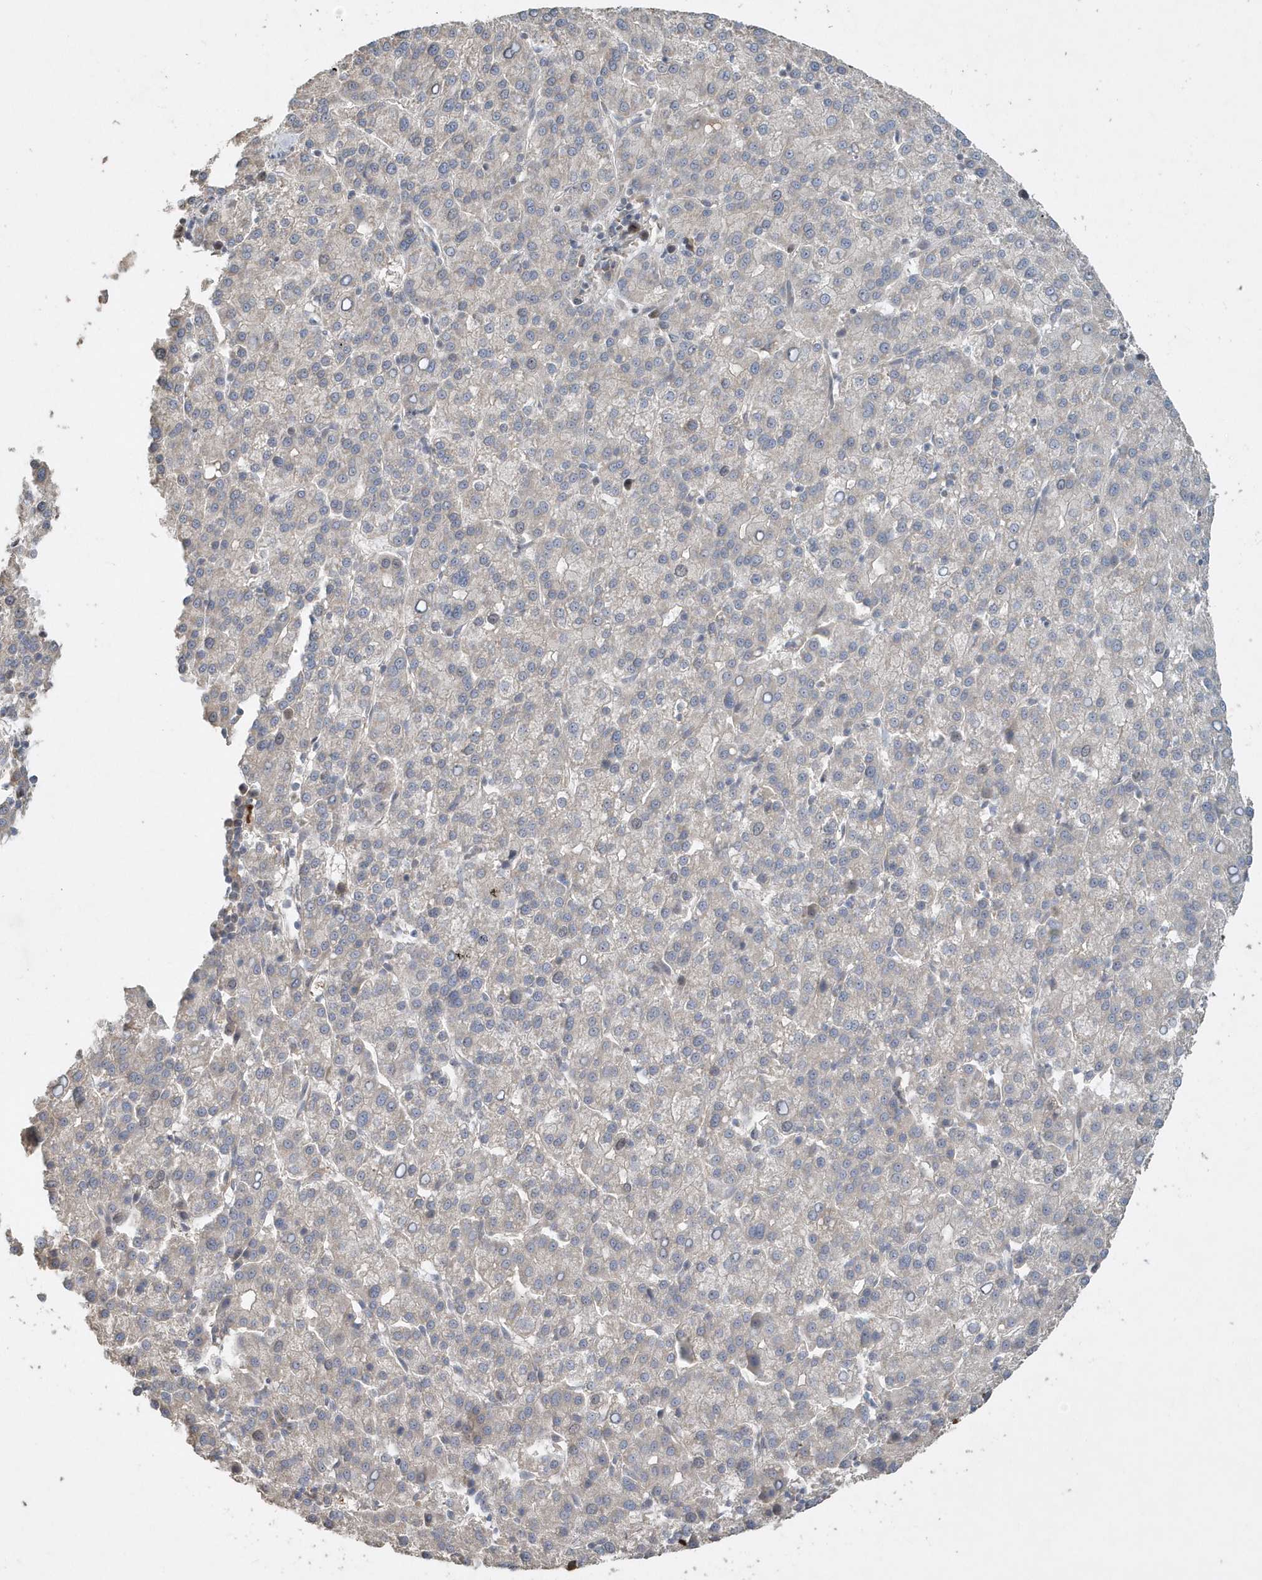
{"staining": {"intensity": "negative", "quantity": "none", "location": "none"}, "tissue": "liver cancer", "cell_type": "Tumor cells", "image_type": "cancer", "snomed": [{"axis": "morphology", "description": "Carcinoma, Hepatocellular, NOS"}, {"axis": "topography", "description": "Liver"}], "caption": "Immunohistochemistry image of neoplastic tissue: human liver cancer stained with DAB (3,3'-diaminobenzidine) demonstrates no significant protein staining in tumor cells.", "gene": "TRAIP", "patient": {"sex": "female", "age": 58}}